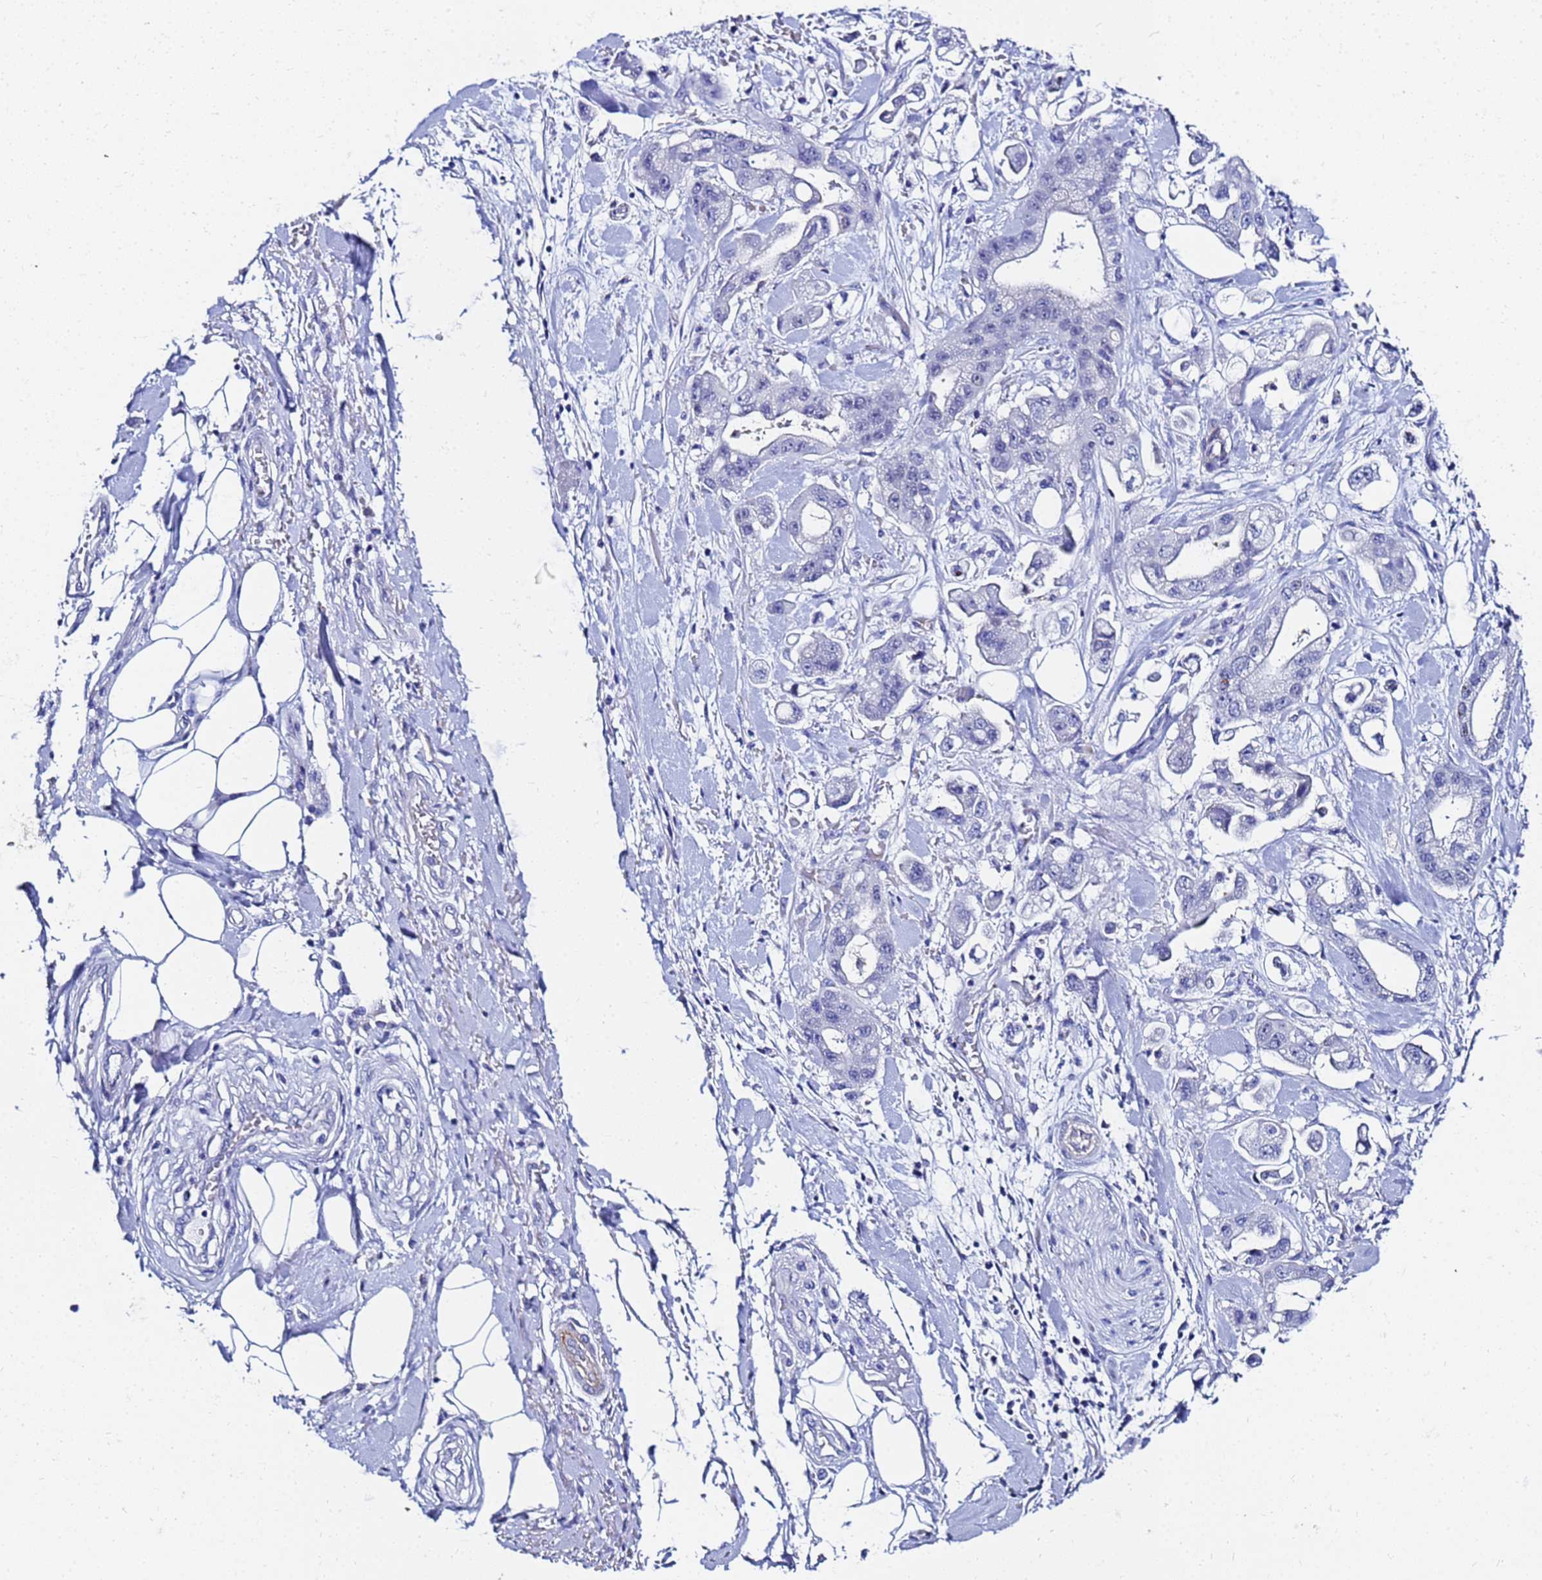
{"staining": {"intensity": "negative", "quantity": "none", "location": "none"}, "tissue": "stomach cancer", "cell_type": "Tumor cells", "image_type": "cancer", "snomed": [{"axis": "morphology", "description": "Adenocarcinoma, NOS"}, {"axis": "topography", "description": "Stomach"}], "caption": "An immunohistochemistry (IHC) histopathology image of stomach cancer is shown. There is no staining in tumor cells of stomach cancer.", "gene": "ZNF26", "patient": {"sex": "male", "age": 62}}